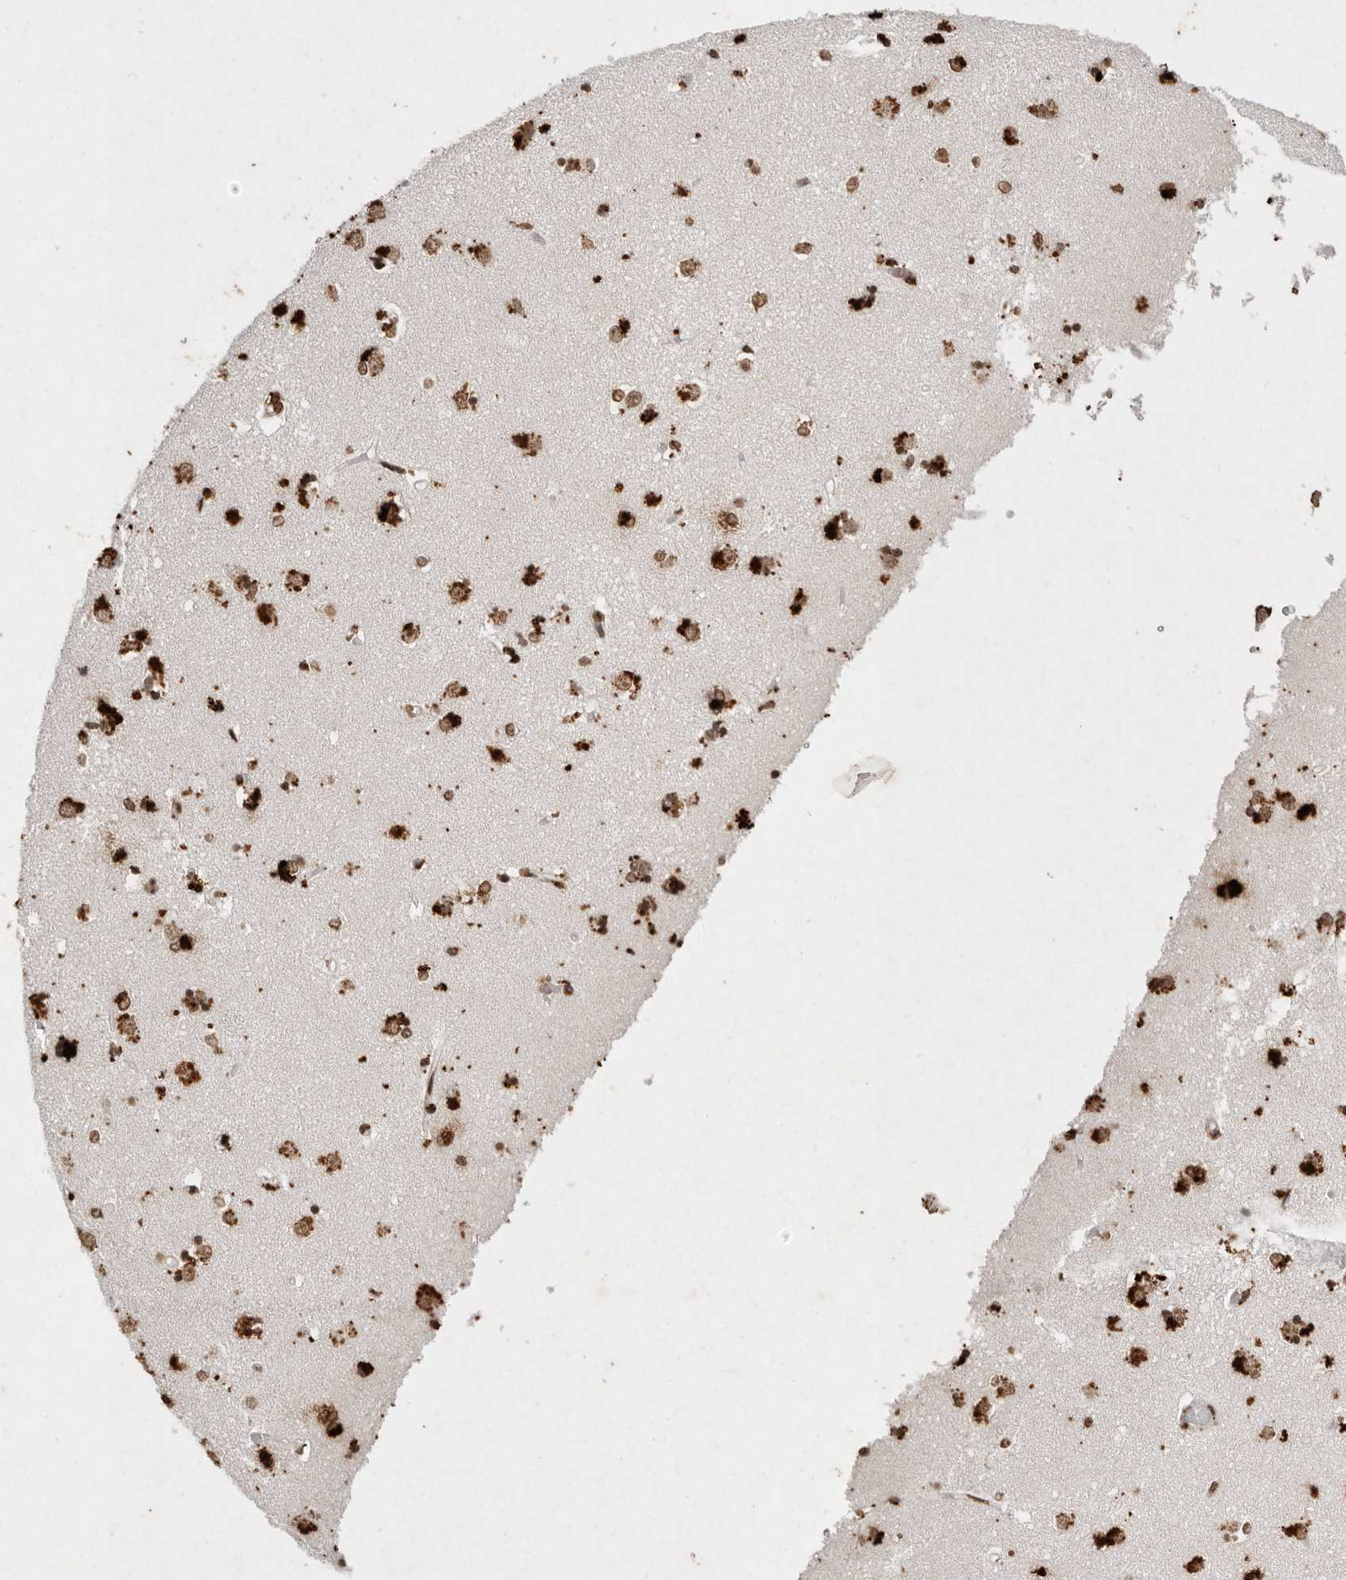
{"staining": {"intensity": "strong", "quantity": "25%-75%", "location": "cytoplasmic/membranous,nuclear"}, "tissue": "caudate", "cell_type": "Glial cells", "image_type": "normal", "snomed": [{"axis": "morphology", "description": "Normal tissue, NOS"}, {"axis": "topography", "description": "Lateral ventricle wall"}], "caption": "Brown immunohistochemical staining in normal caudate exhibits strong cytoplasmic/membranous,nuclear expression in approximately 25%-75% of glial cells. (Brightfield microscopy of DAB IHC at high magnification).", "gene": "NKX3", "patient": {"sex": "male", "age": 45}}